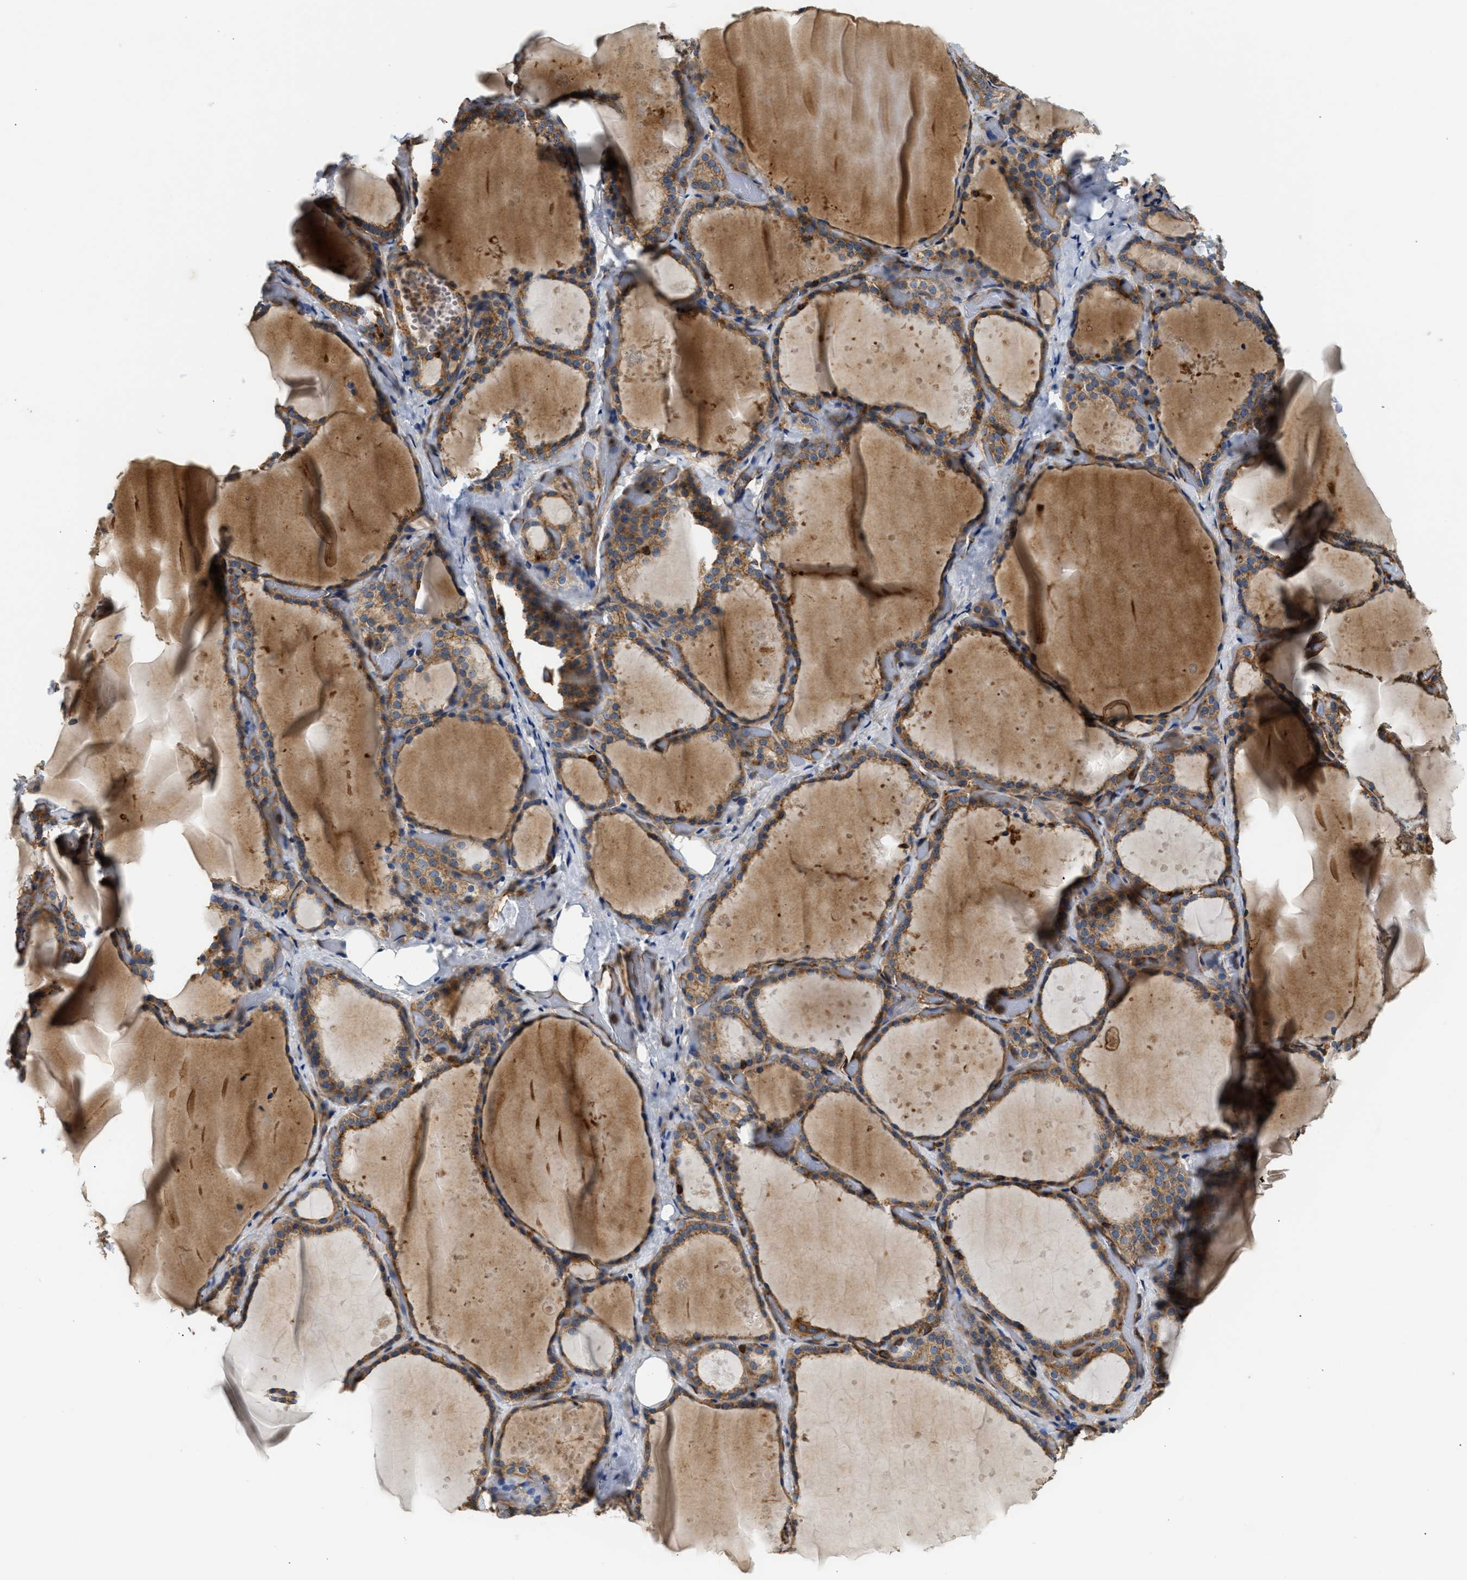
{"staining": {"intensity": "moderate", "quantity": ">75%", "location": "cytoplasmic/membranous"}, "tissue": "thyroid gland", "cell_type": "Glandular cells", "image_type": "normal", "snomed": [{"axis": "morphology", "description": "Normal tissue, NOS"}, {"axis": "topography", "description": "Thyroid gland"}], "caption": "This photomicrograph exhibits immunohistochemistry (IHC) staining of normal thyroid gland, with medium moderate cytoplasmic/membranous staining in approximately >75% of glandular cells.", "gene": "SAMD9L", "patient": {"sex": "female", "age": 44}}